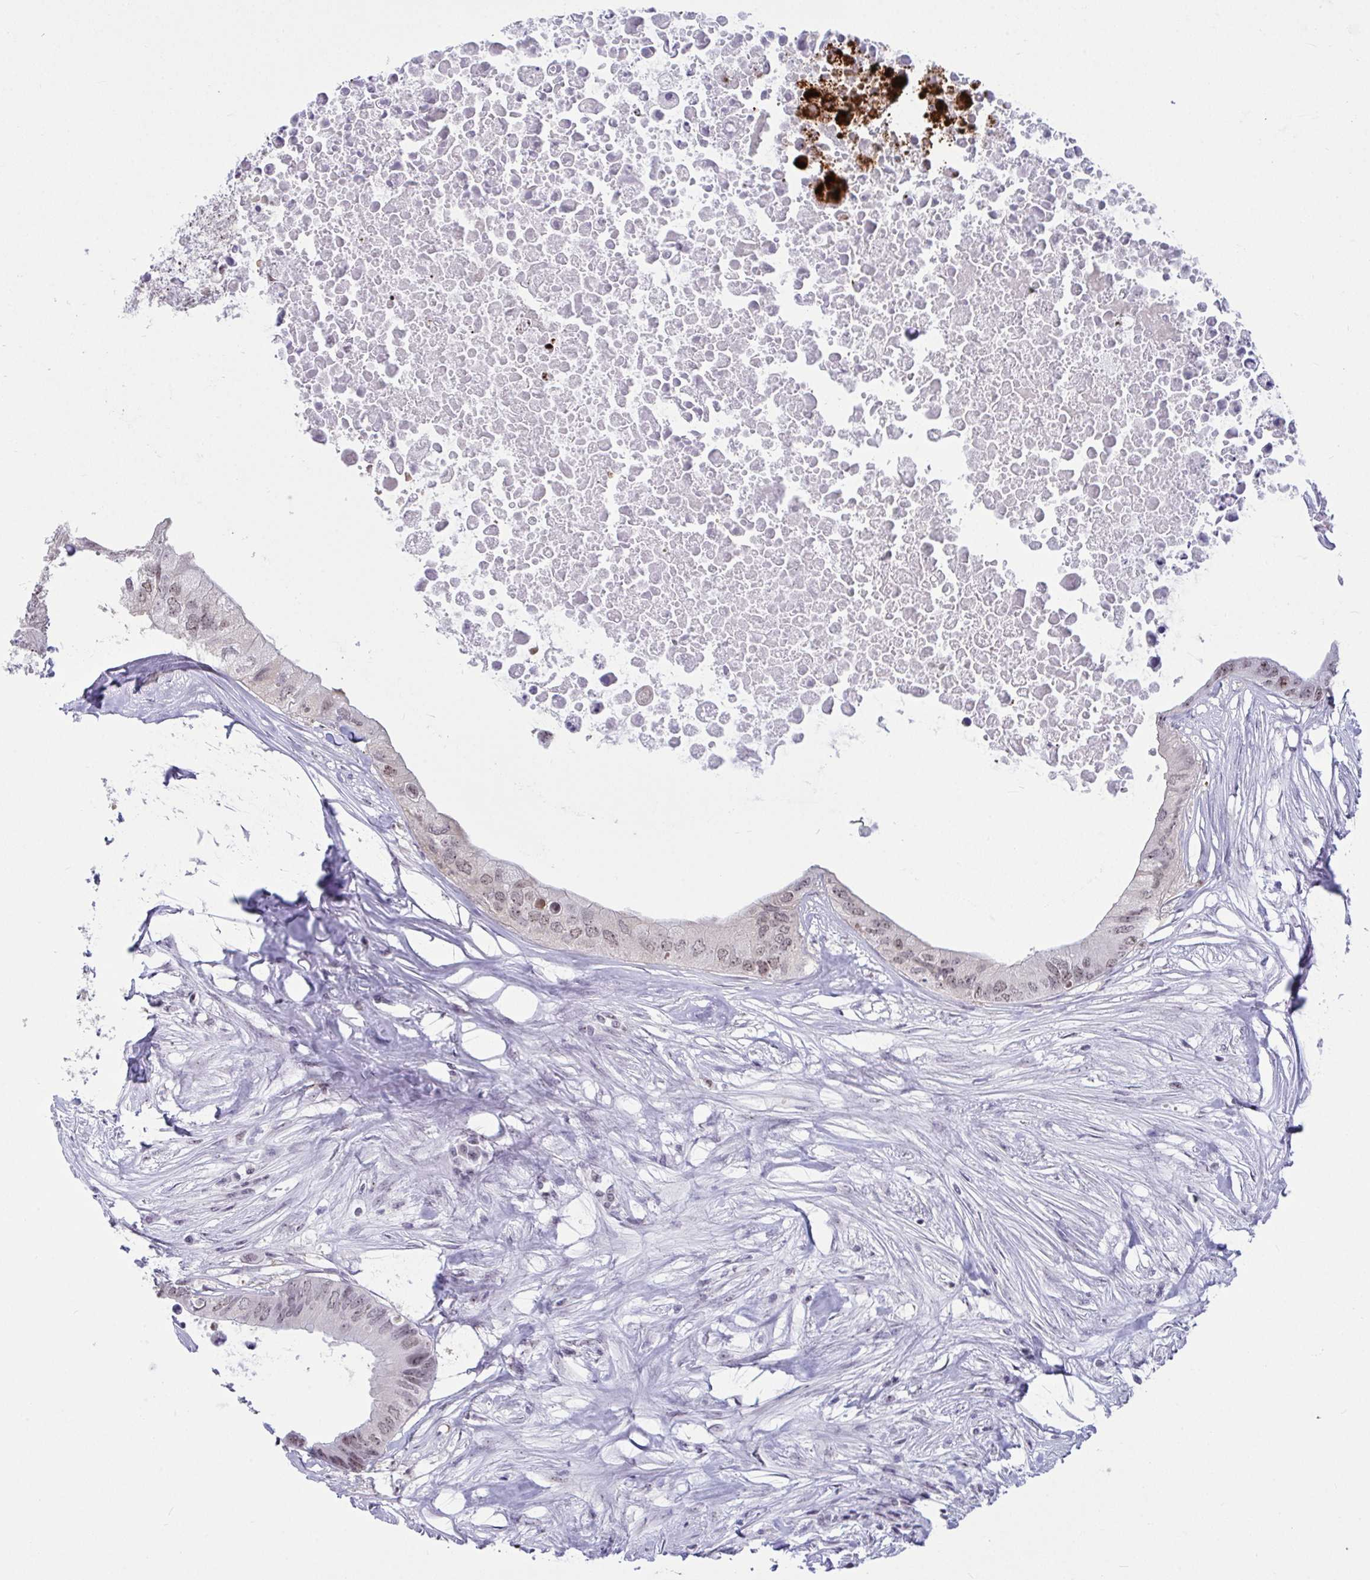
{"staining": {"intensity": "weak", "quantity": "25%-75%", "location": "nuclear"}, "tissue": "colorectal cancer", "cell_type": "Tumor cells", "image_type": "cancer", "snomed": [{"axis": "morphology", "description": "Adenocarcinoma, NOS"}, {"axis": "topography", "description": "Colon"}], "caption": "Immunohistochemistry (IHC) histopathology image of neoplastic tissue: colorectal cancer (adenocarcinoma) stained using immunohistochemistry (IHC) displays low levels of weak protein expression localized specifically in the nuclear of tumor cells, appearing as a nuclear brown color.", "gene": "SUPT16H", "patient": {"sex": "male", "age": 71}}